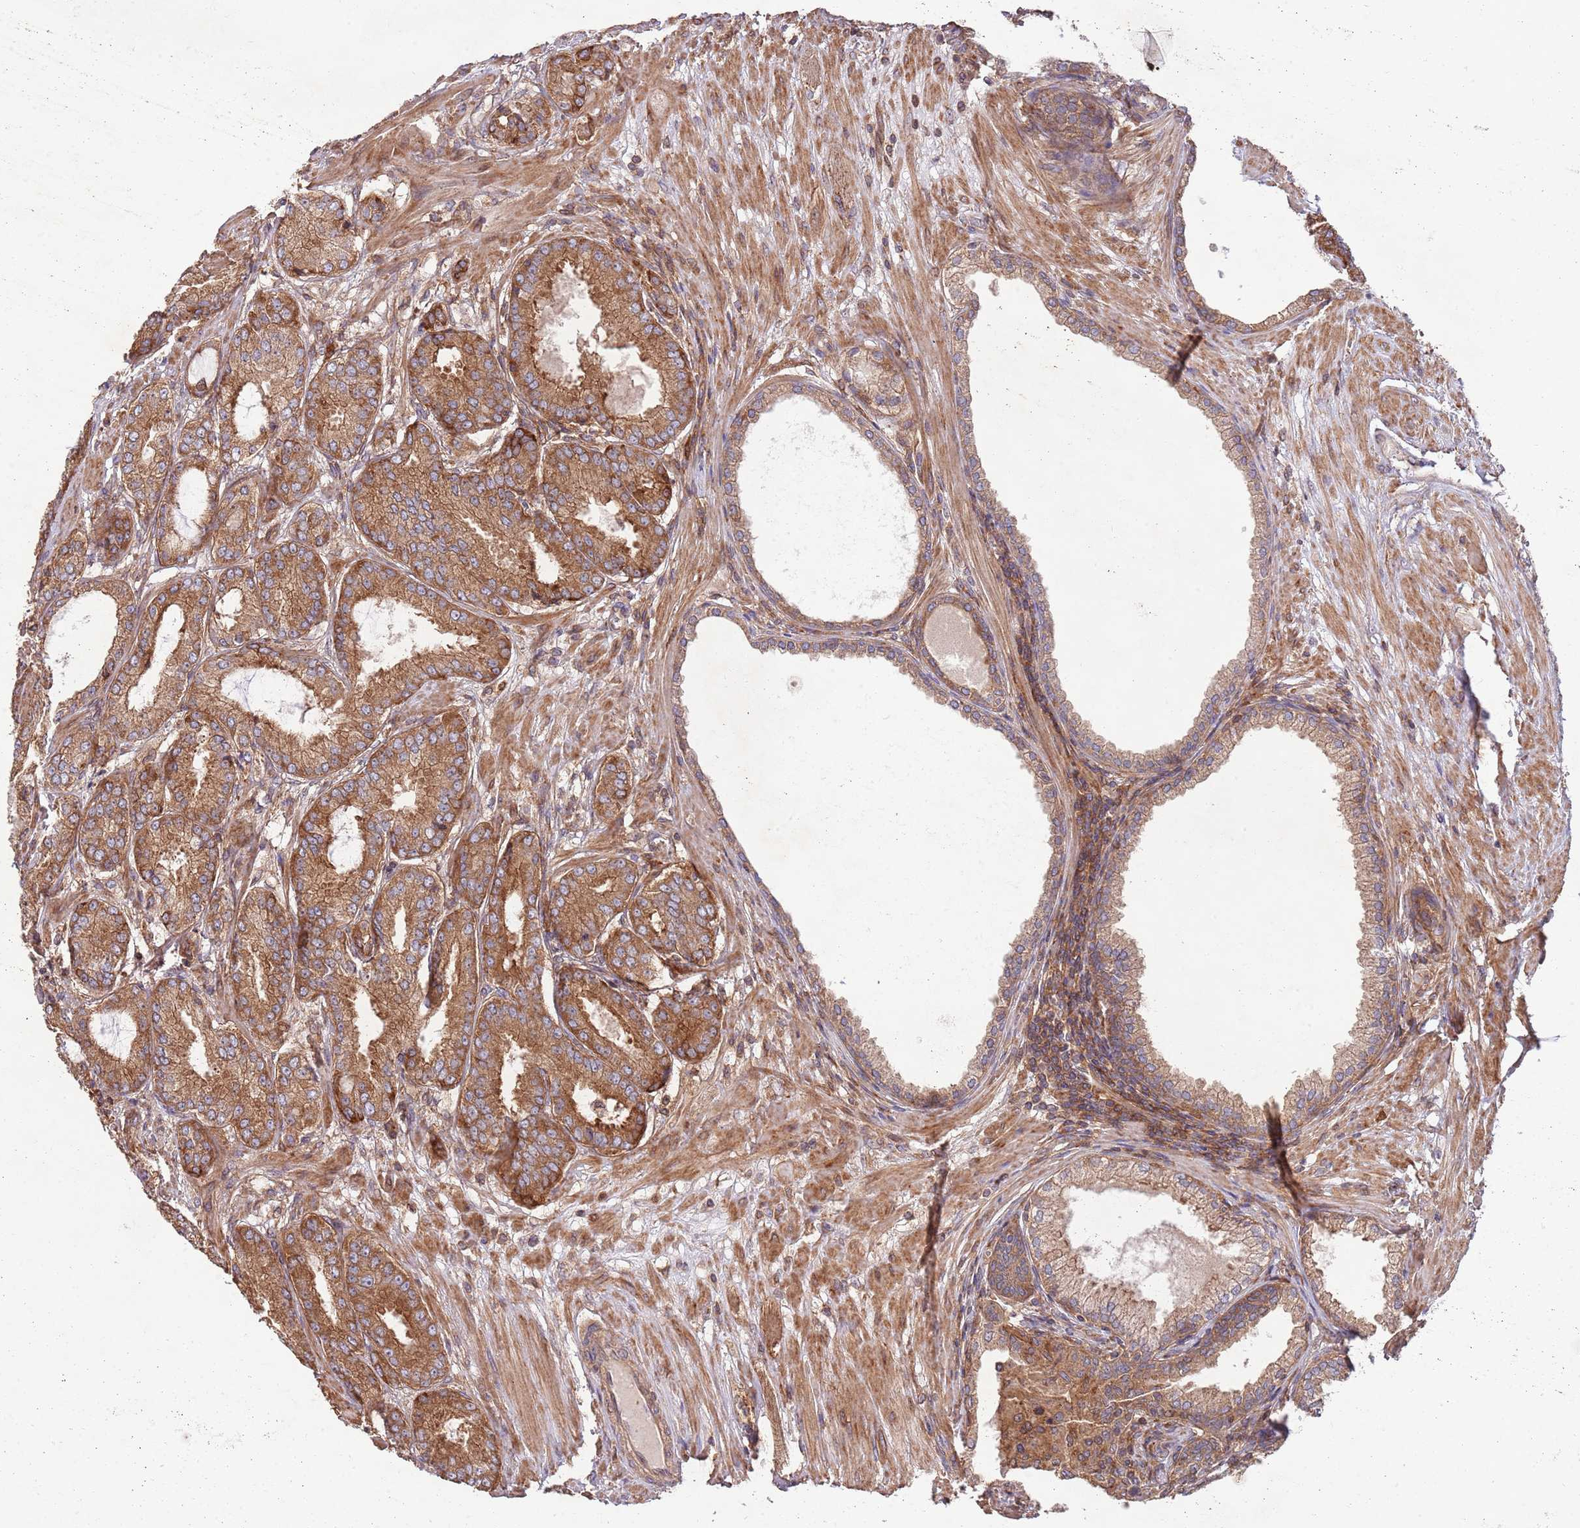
{"staining": {"intensity": "strong", "quantity": ">75%", "location": "cytoplasmic/membranous"}, "tissue": "prostate cancer", "cell_type": "Tumor cells", "image_type": "cancer", "snomed": [{"axis": "morphology", "description": "Adenocarcinoma, High grade"}, {"axis": "topography", "description": "Prostate"}], "caption": "Tumor cells demonstrate high levels of strong cytoplasmic/membranous positivity in approximately >75% of cells in human prostate cancer.", "gene": "RNF19B", "patient": {"sex": "male", "age": 71}}